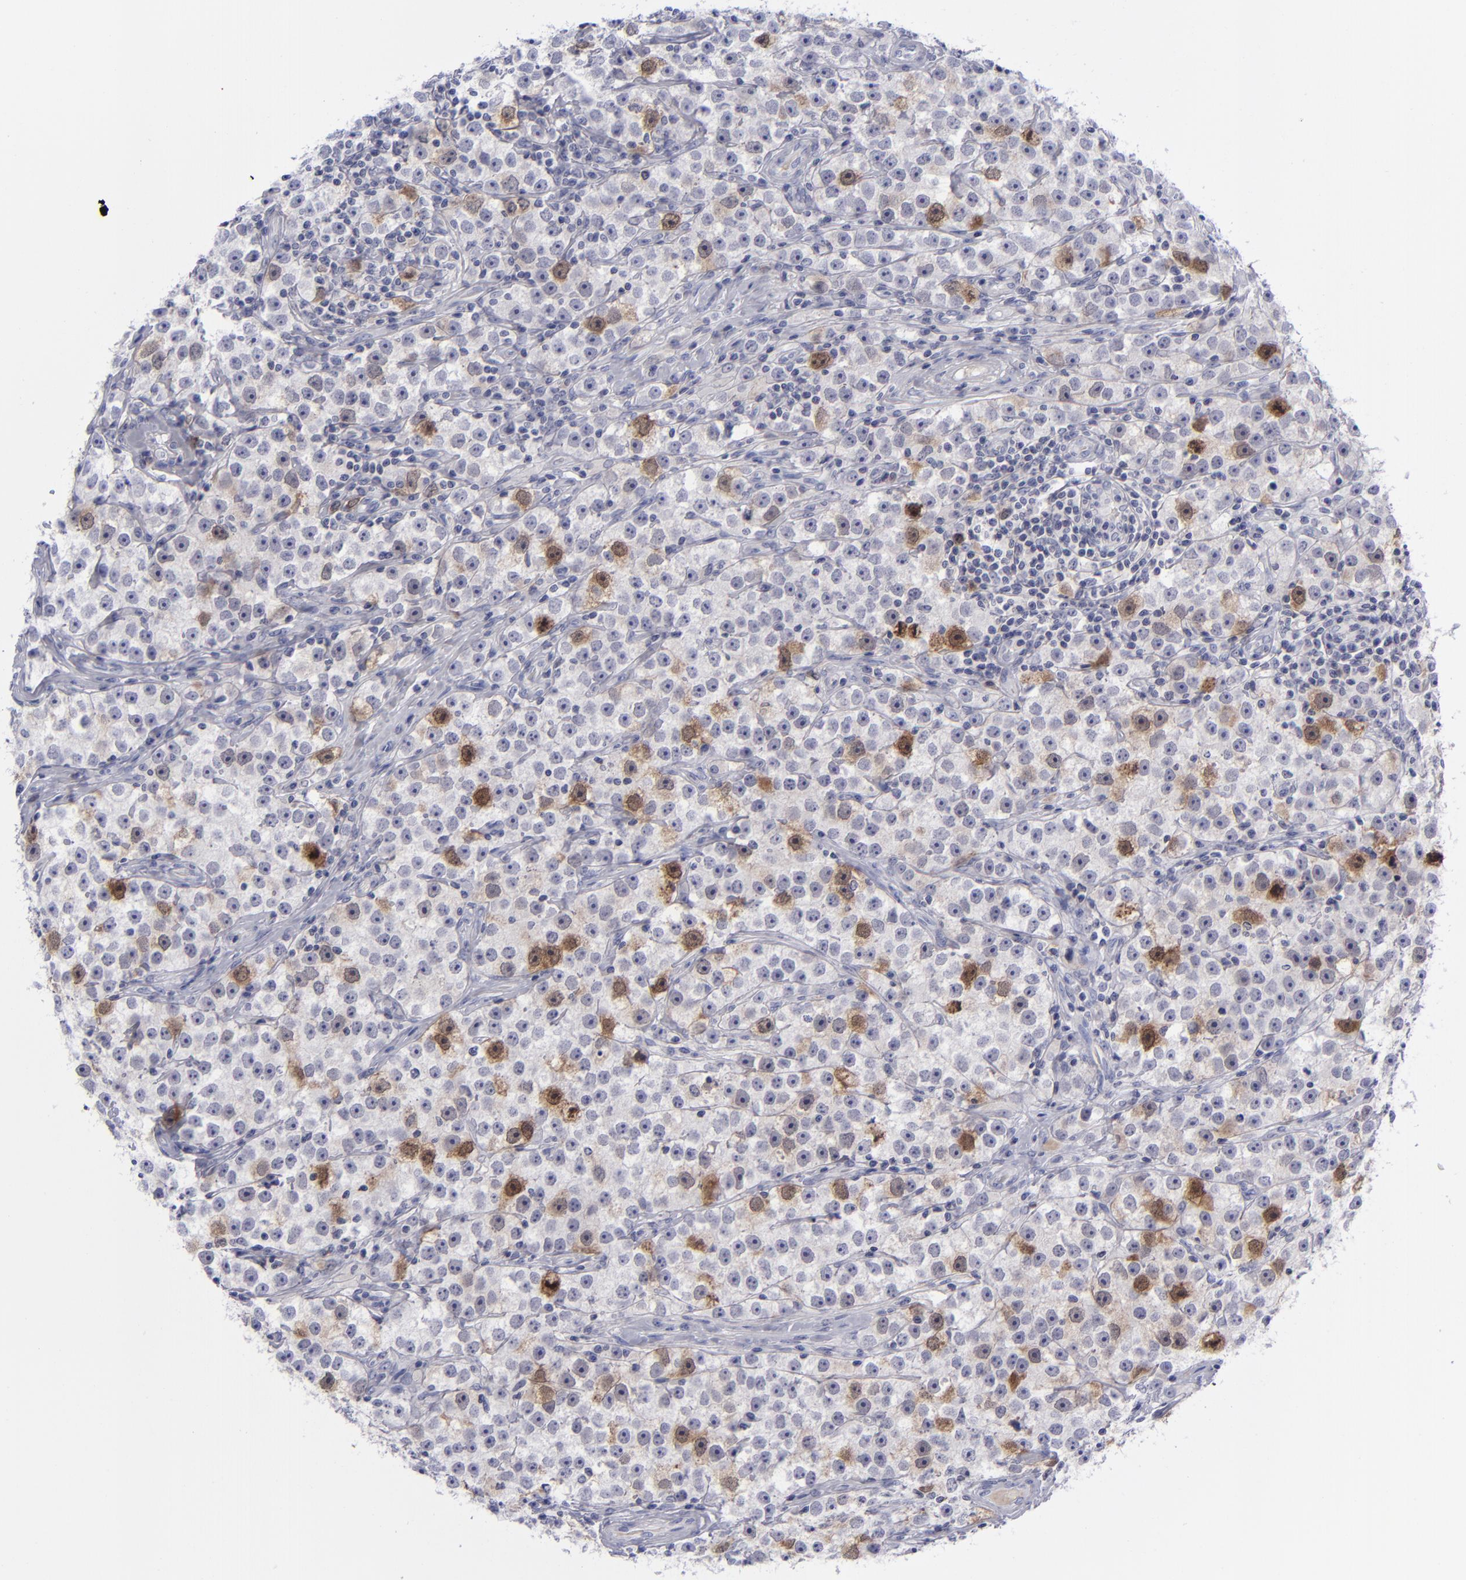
{"staining": {"intensity": "moderate", "quantity": "<25%", "location": "cytoplasmic/membranous,nuclear"}, "tissue": "testis cancer", "cell_type": "Tumor cells", "image_type": "cancer", "snomed": [{"axis": "morphology", "description": "Seminoma, NOS"}, {"axis": "topography", "description": "Testis"}], "caption": "This histopathology image exhibits immunohistochemistry (IHC) staining of human testis seminoma, with low moderate cytoplasmic/membranous and nuclear expression in approximately <25% of tumor cells.", "gene": "AURKA", "patient": {"sex": "male", "age": 32}}